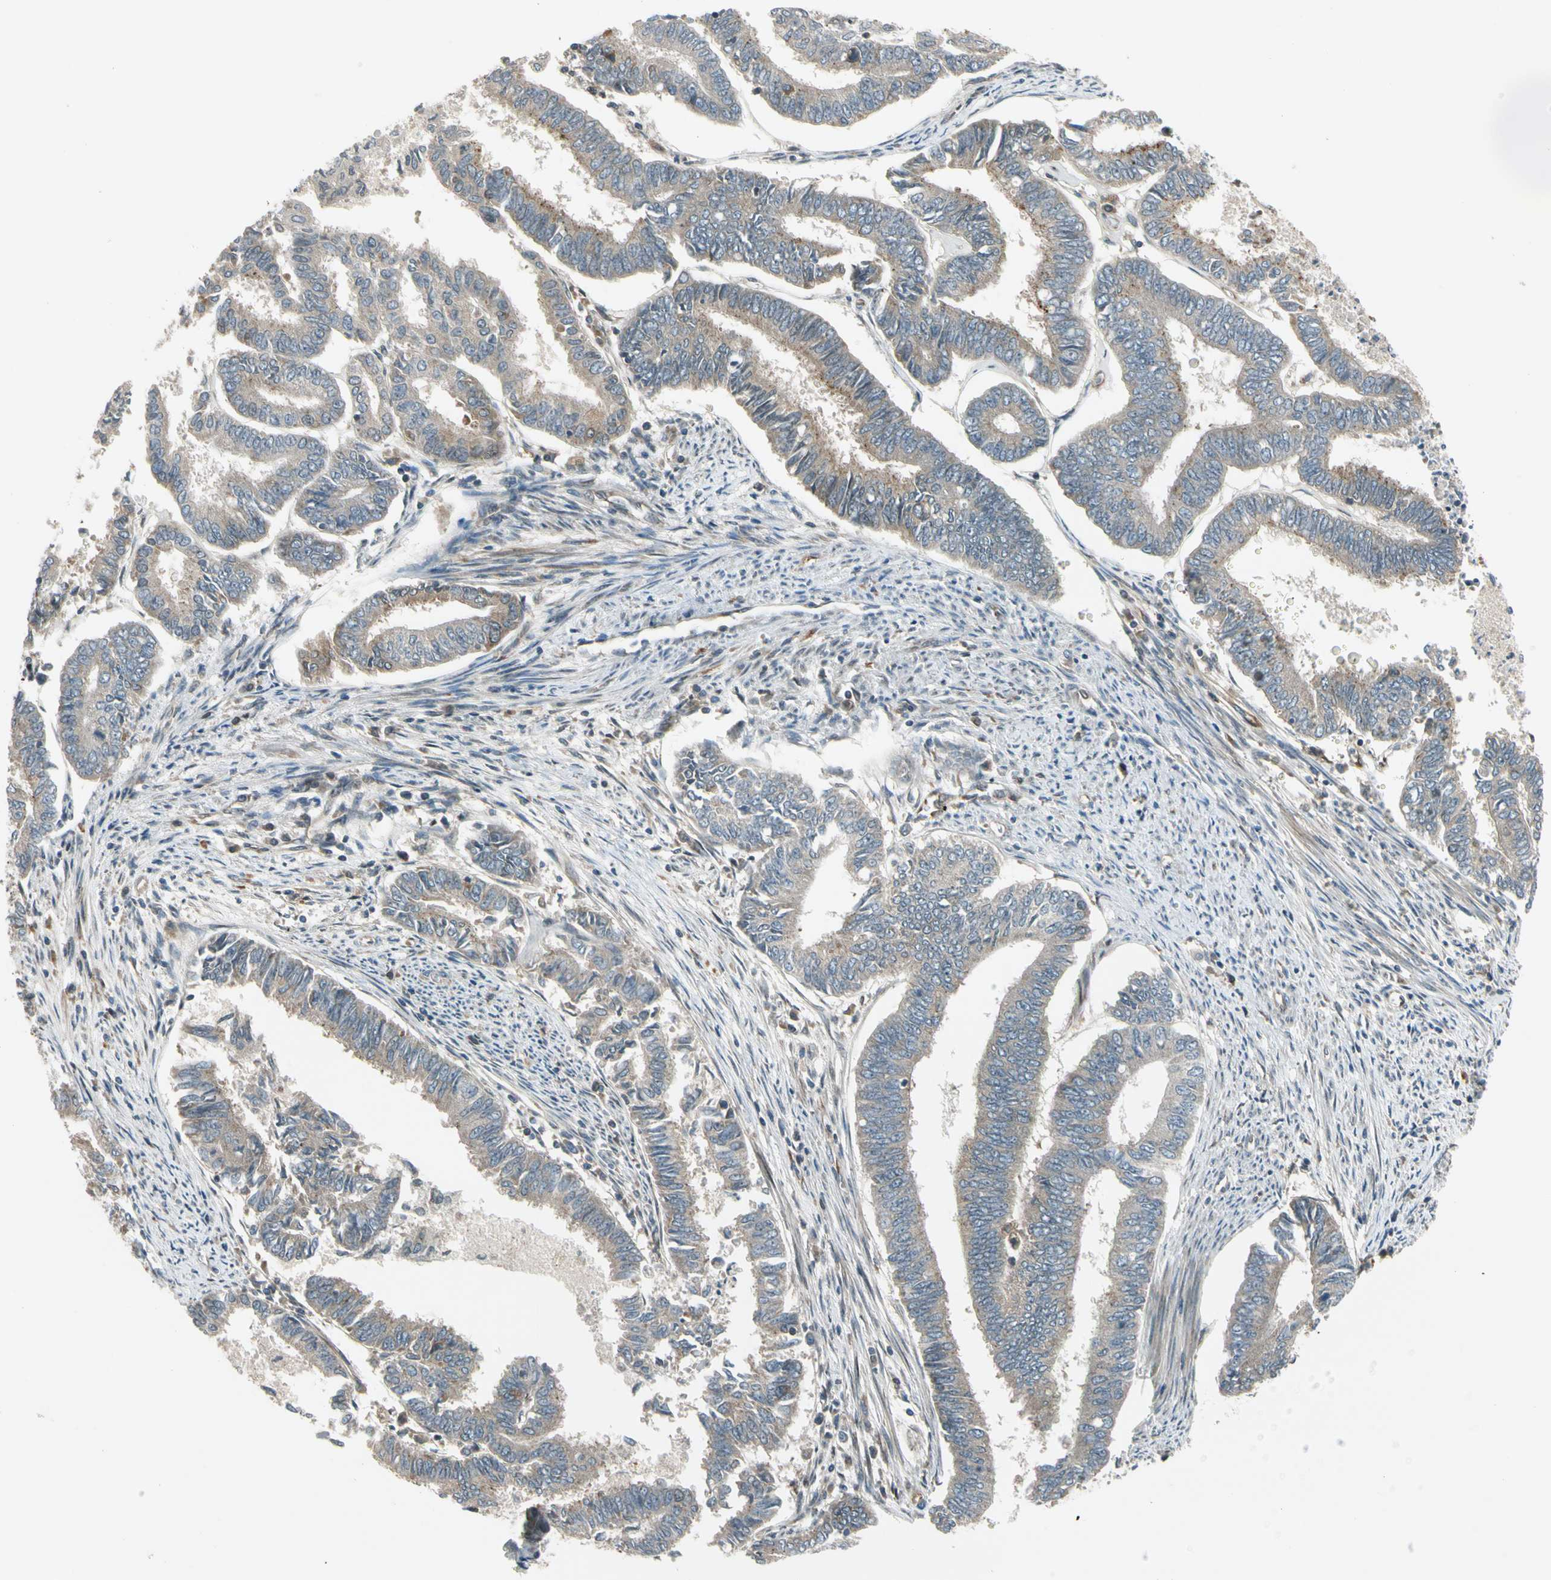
{"staining": {"intensity": "weak", "quantity": "<25%", "location": "cytoplasmic/membranous"}, "tissue": "endometrial cancer", "cell_type": "Tumor cells", "image_type": "cancer", "snomed": [{"axis": "morphology", "description": "Adenocarcinoma, NOS"}, {"axis": "topography", "description": "Endometrium"}], "caption": "Immunohistochemical staining of human endometrial cancer demonstrates no significant staining in tumor cells.", "gene": "TRIO", "patient": {"sex": "female", "age": 86}}